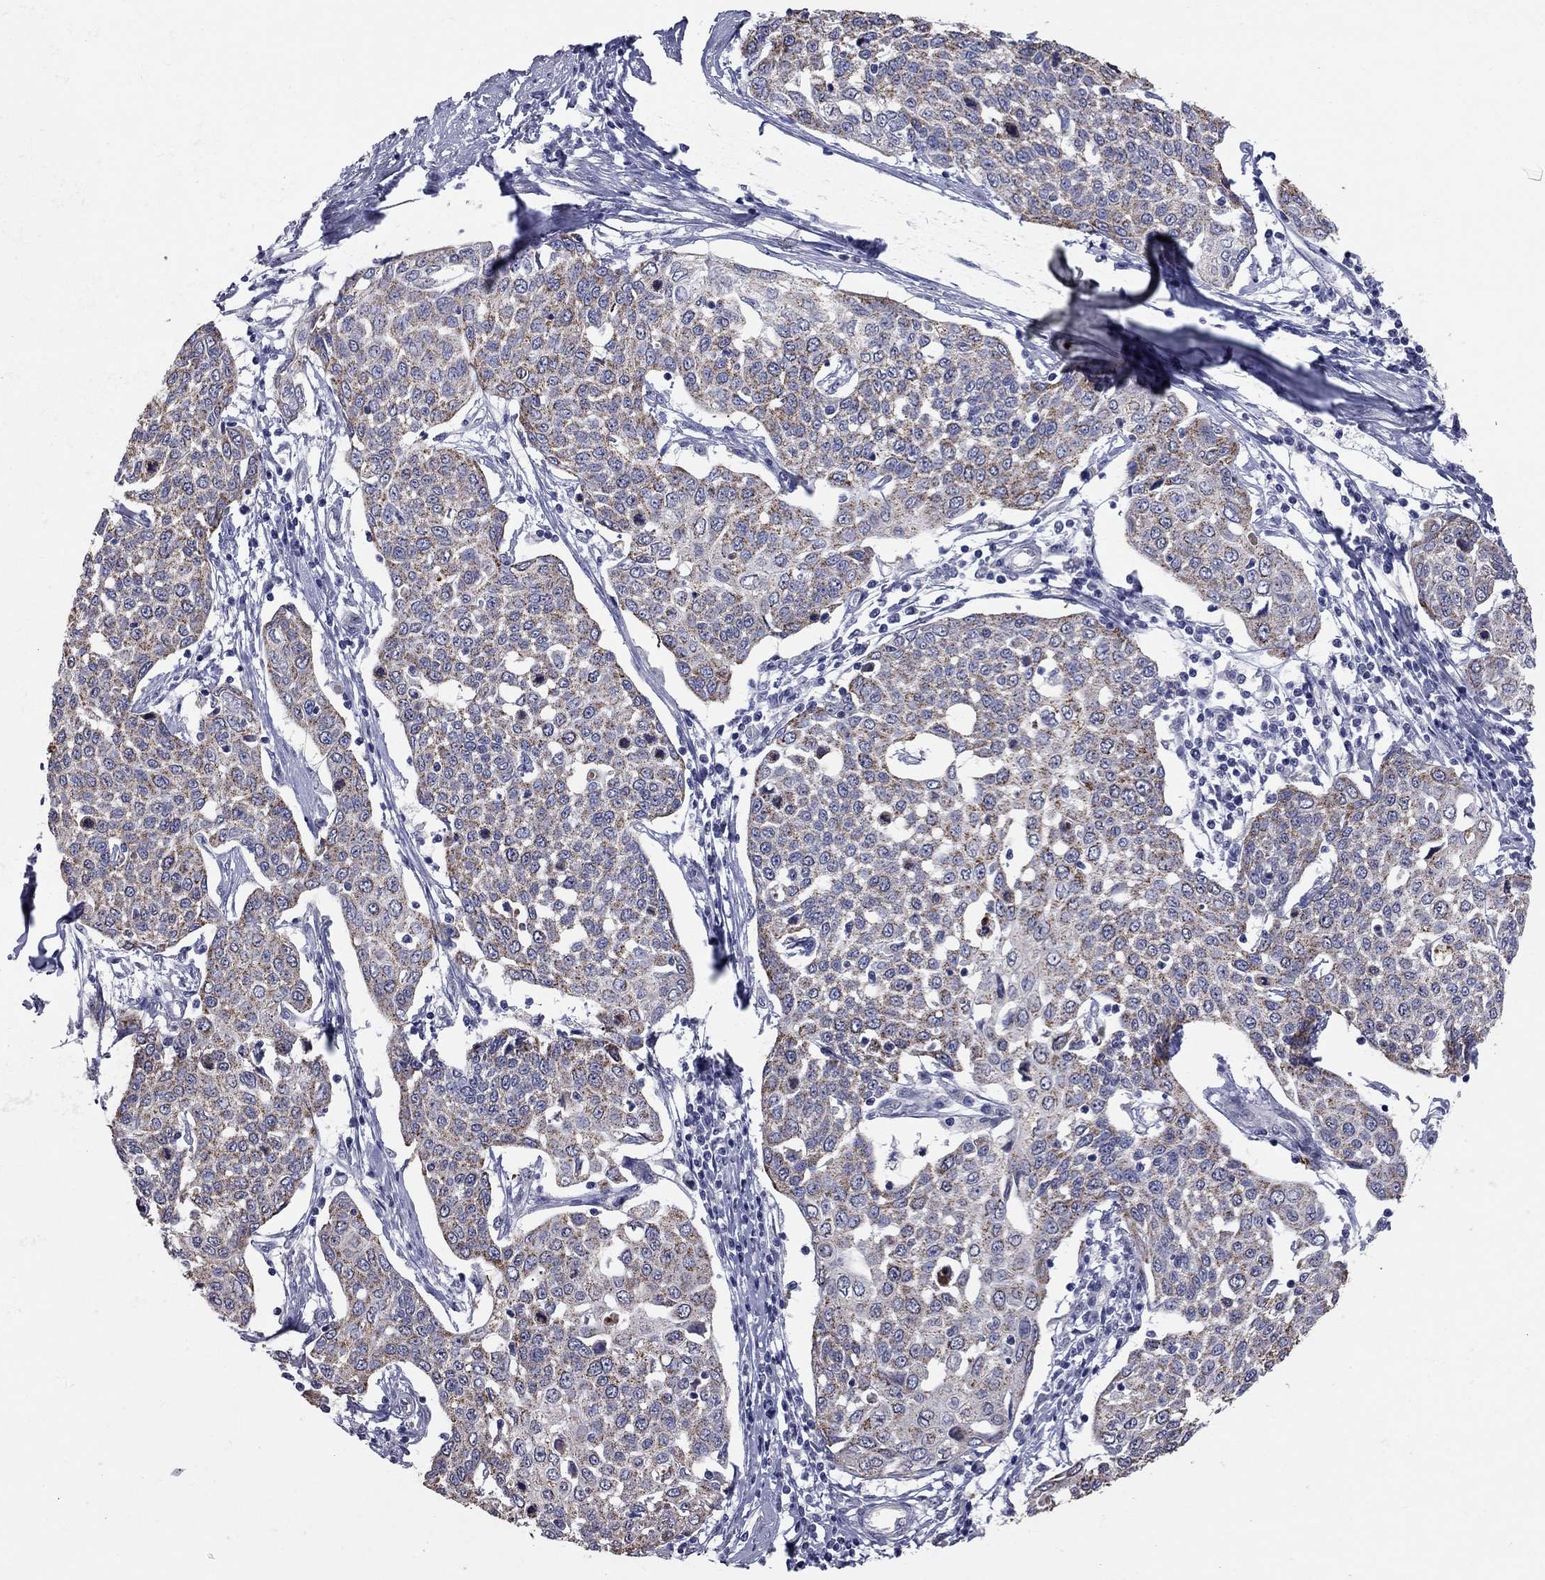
{"staining": {"intensity": "strong", "quantity": ">75%", "location": "cytoplasmic/membranous"}, "tissue": "cervical cancer", "cell_type": "Tumor cells", "image_type": "cancer", "snomed": [{"axis": "morphology", "description": "Squamous cell carcinoma, NOS"}, {"axis": "topography", "description": "Cervix"}], "caption": "IHC histopathology image of squamous cell carcinoma (cervical) stained for a protein (brown), which demonstrates high levels of strong cytoplasmic/membranous positivity in about >75% of tumor cells.", "gene": "SHOC2", "patient": {"sex": "female", "age": 34}}